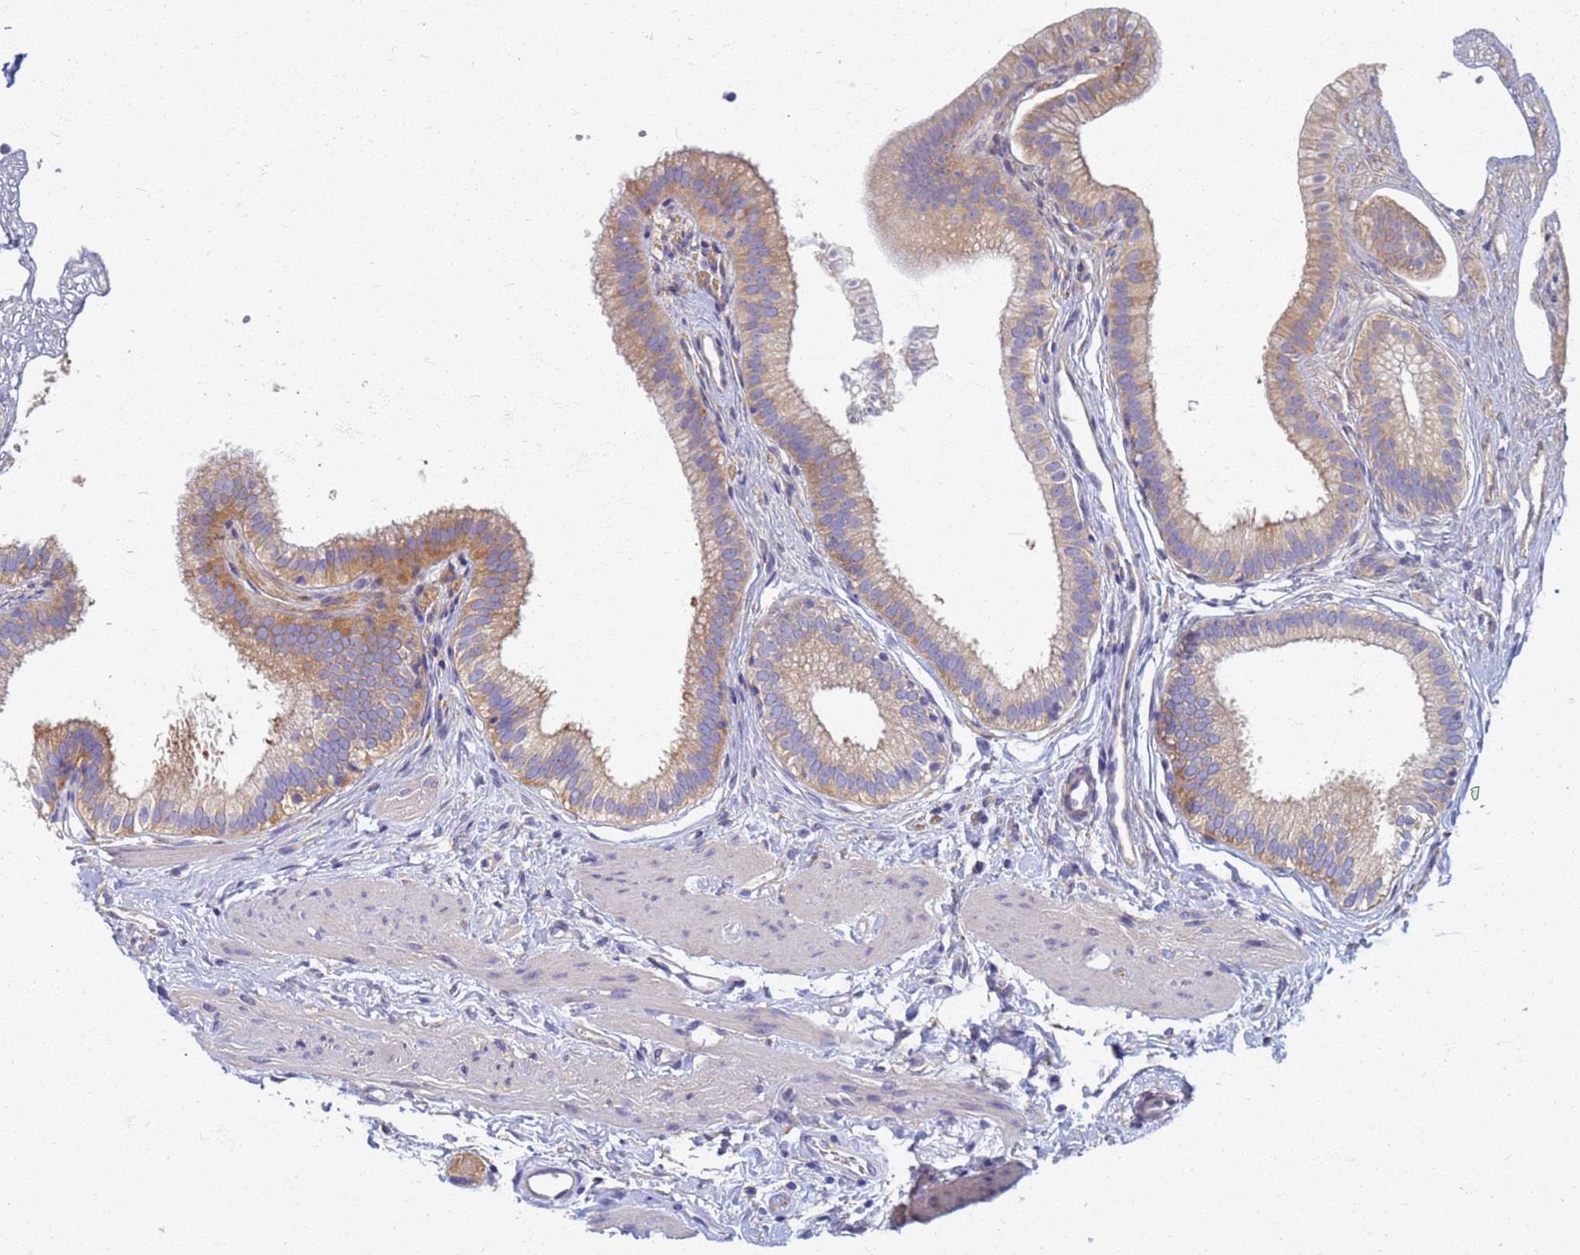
{"staining": {"intensity": "moderate", "quantity": "25%-75%", "location": "cytoplasmic/membranous"}, "tissue": "gallbladder", "cell_type": "Glandular cells", "image_type": "normal", "snomed": [{"axis": "morphology", "description": "Normal tissue, NOS"}, {"axis": "topography", "description": "Gallbladder"}], "caption": "A brown stain labels moderate cytoplasmic/membranous staining of a protein in glandular cells of normal gallbladder. (Brightfield microscopy of DAB IHC at high magnification).", "gene": "EEA1", "patient": {"sex": "female", "age": 54}}